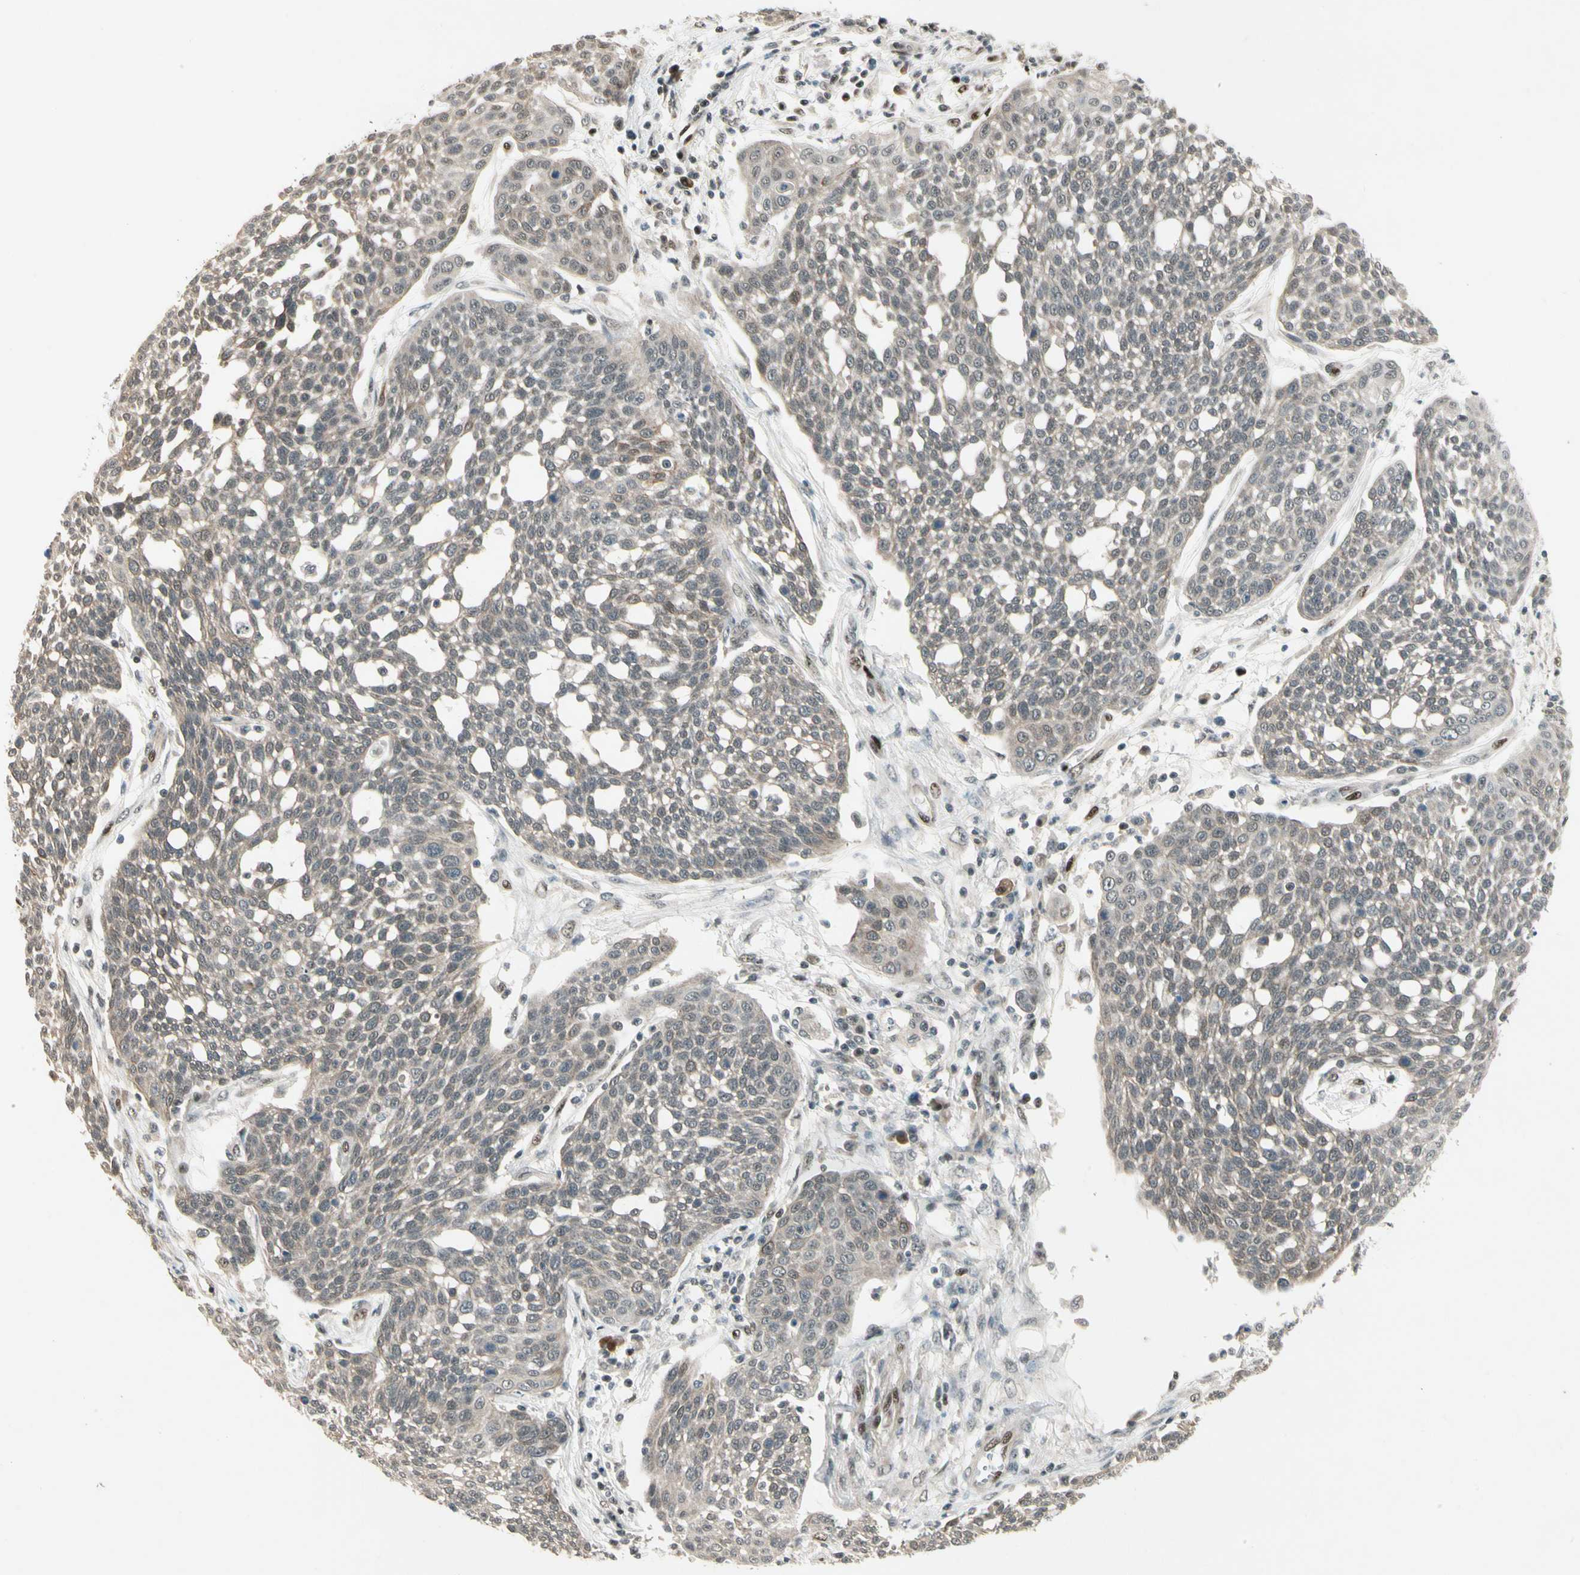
{"staining": {"intensity": "negative", "quantity": "none", "location": "none"}, "tissue": "cervical cancer", "cell_type": "Tumor cells", "image_type": "cancer", "snomed": [{"axis": "morphology", "description": "Squamous cell carcinoma, NOS"}, {"axis": "topography", "description": "Cervix"}], "caption": "A photomicrograph of cervical cancer (squamous cell carcinoma) stained for a protein shows no brown staining in tumor cells.", "gene": "CDK11A", "patient": {"sex": "female", "age": 34}}